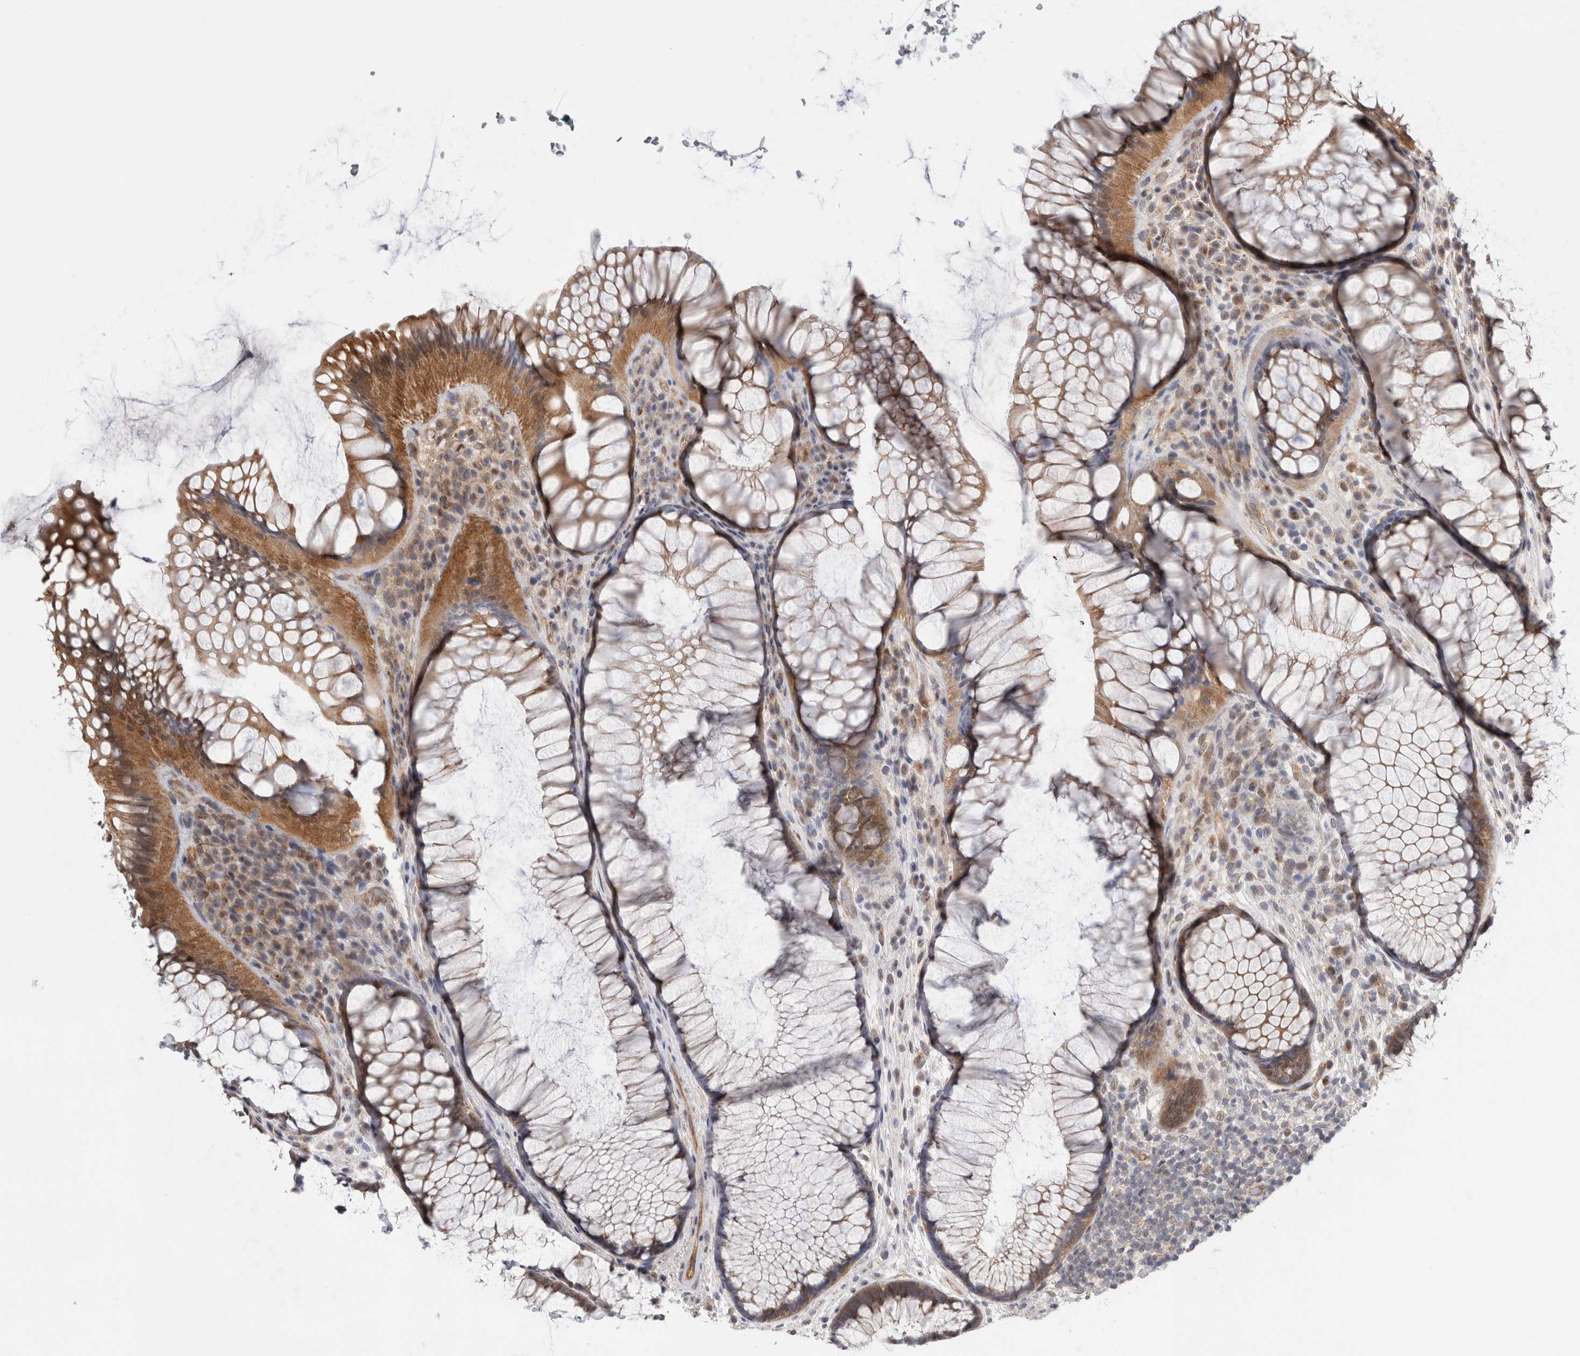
{"staining": {"intensity": "moderate", "quantity": ">75%", "location": "cytoplasmic/membranous"}, "tissue": "rectum", "cell_type": "Glandular cells", "image_type": "normal", "snomed": [{"axis": "morphology", "description": "Normal tissue, NOS"}, {"axis": "topography", "description": "Rectum"}], "caption": "Moderate cytoplasmic/membranous protein positivity is appreciated in approximately >75% of glandular cells in rectum.", "gene": "TAFA5", "patient": {"sex": "male", "age": 51}}